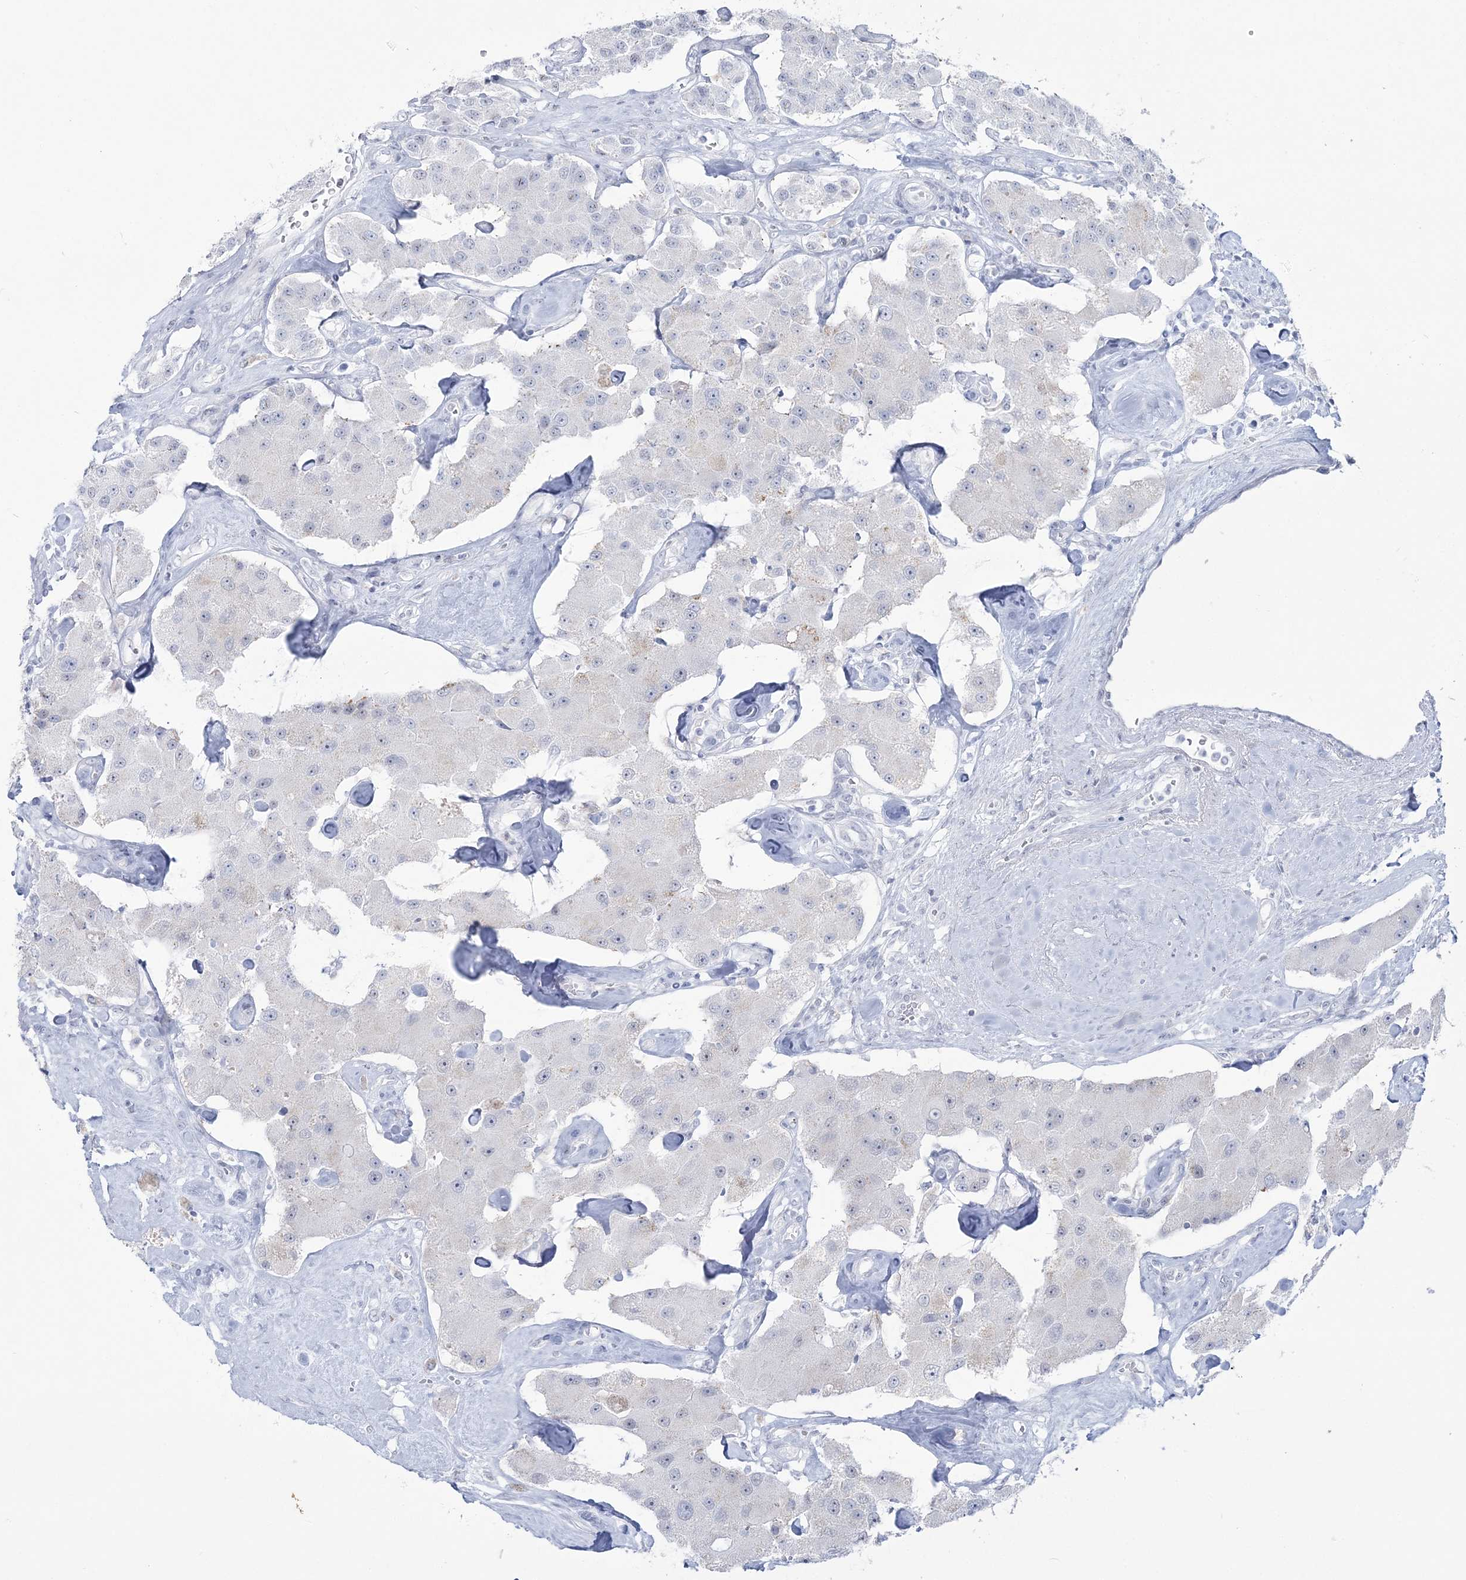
{"staining": {"intensity": "negative", "quantity": "none", "location": "none"}, "tissue": "carcinoid", "cell_type": "Tumor cells", "image_type": "cancer", "snomed": [{"axis": "morphology", "description": "Carcinoid, malignant, NOS"}, {"axis": "topography", "description": "Pancreas"}], "caption": "Carcinoid was stained to show a protein in brown. There is no significant positivity in tumor cells.", "gene": "ZNF843", "patient": {"sex": "male", "age": 41}}